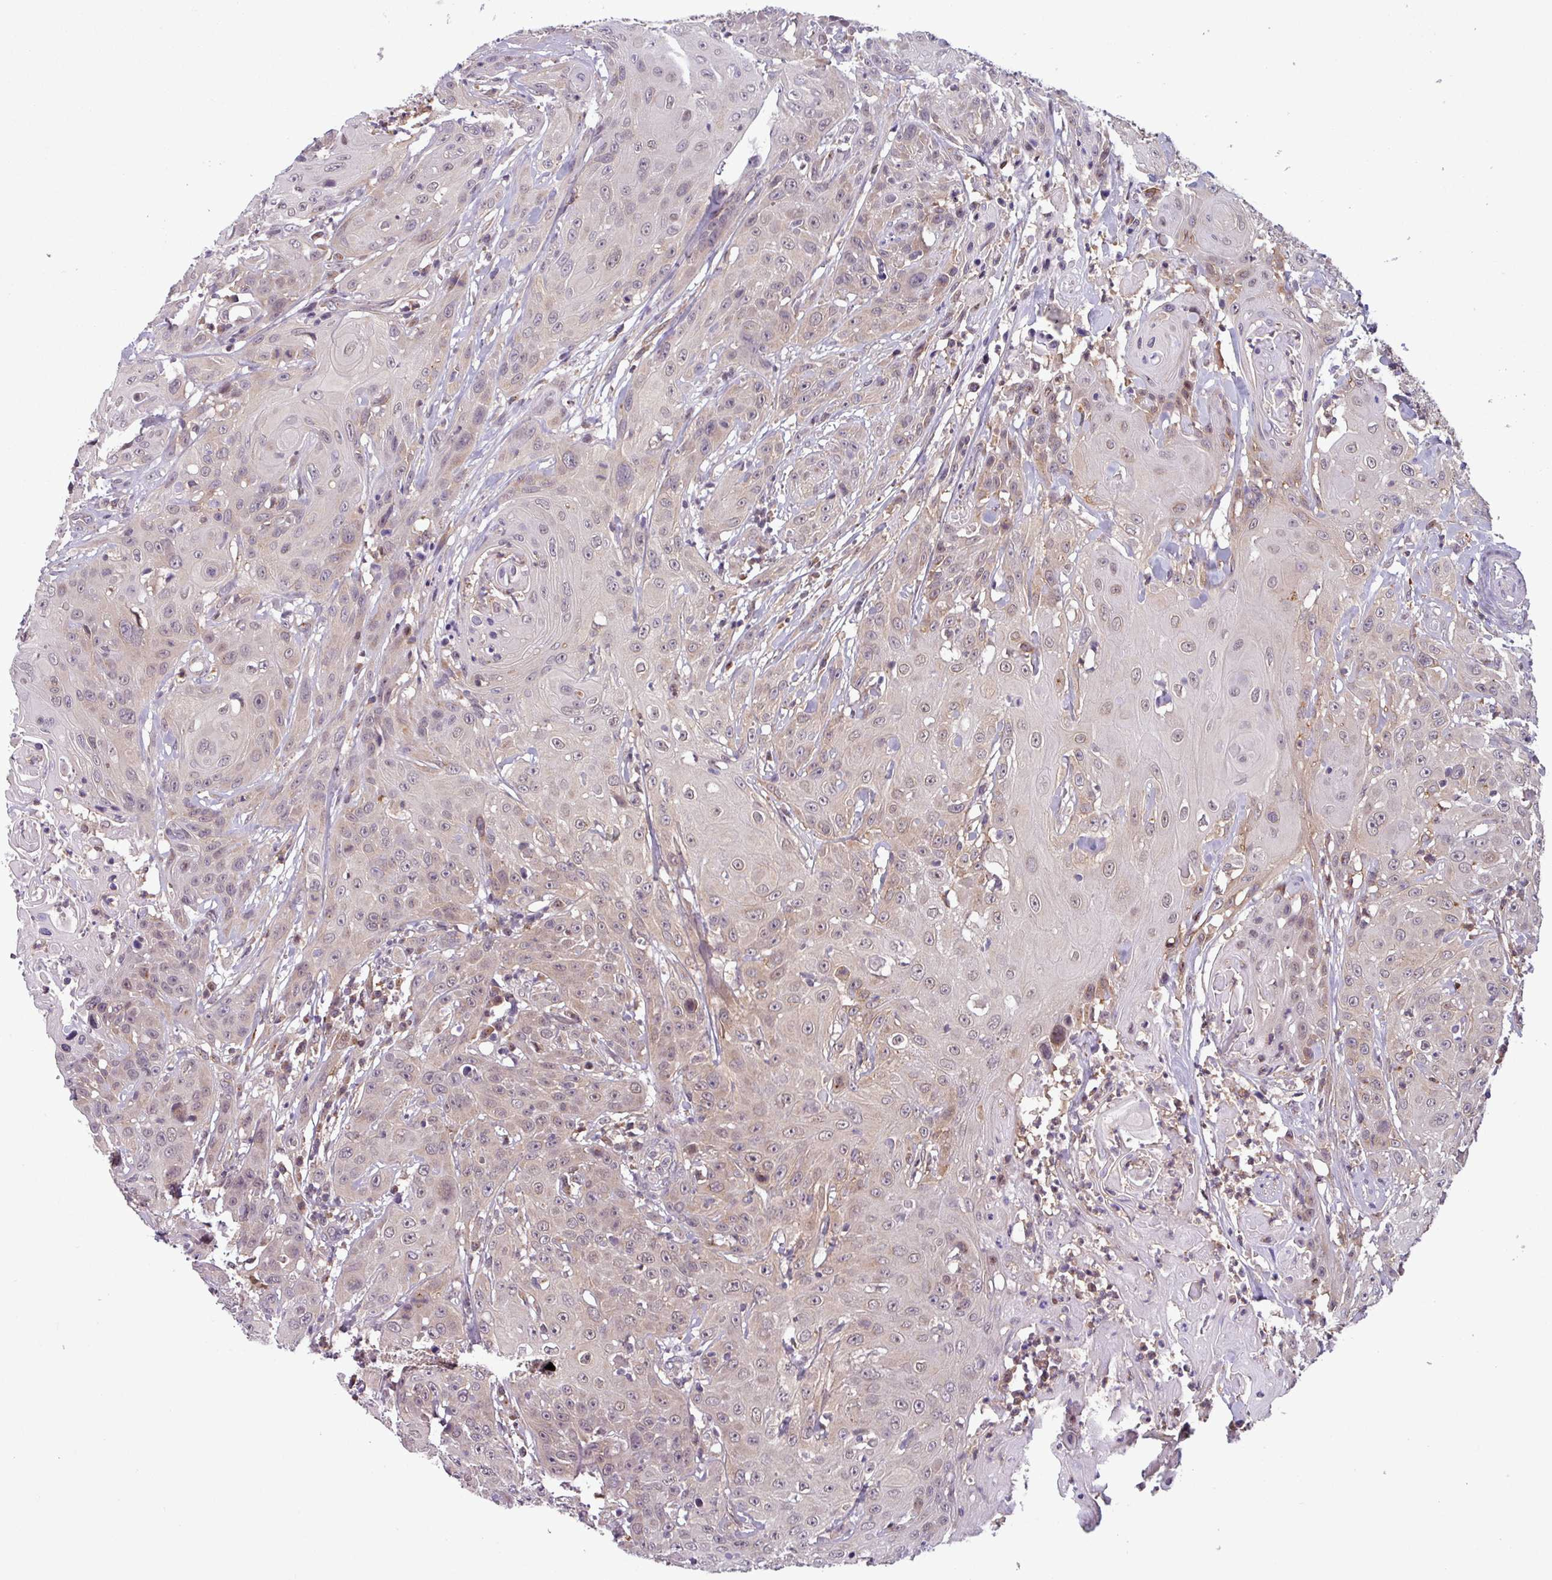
{"staining": {"intensity": "moderate", "quantity": "<25%", "location": "nuclear"}, "tissue": "head and neck cancer", "cell_type": "Tumor cells", "image_type": "cancer", "snomed": [{"axis": "morphology", "description": "Squamous cell carcinoma, NOS"}, {"axis": "topography", "description": "Skin"}, {"axis": "topography", "description": "Head-Neck"}], "caption": "The immunohistochemical stain labels moderate nuclear expression in tumor cells of head and neck cancer (squamous cell carcinoma) tissue.", "gene": "NPFFR1", "patient": {"sex": "male", "age": 80}}